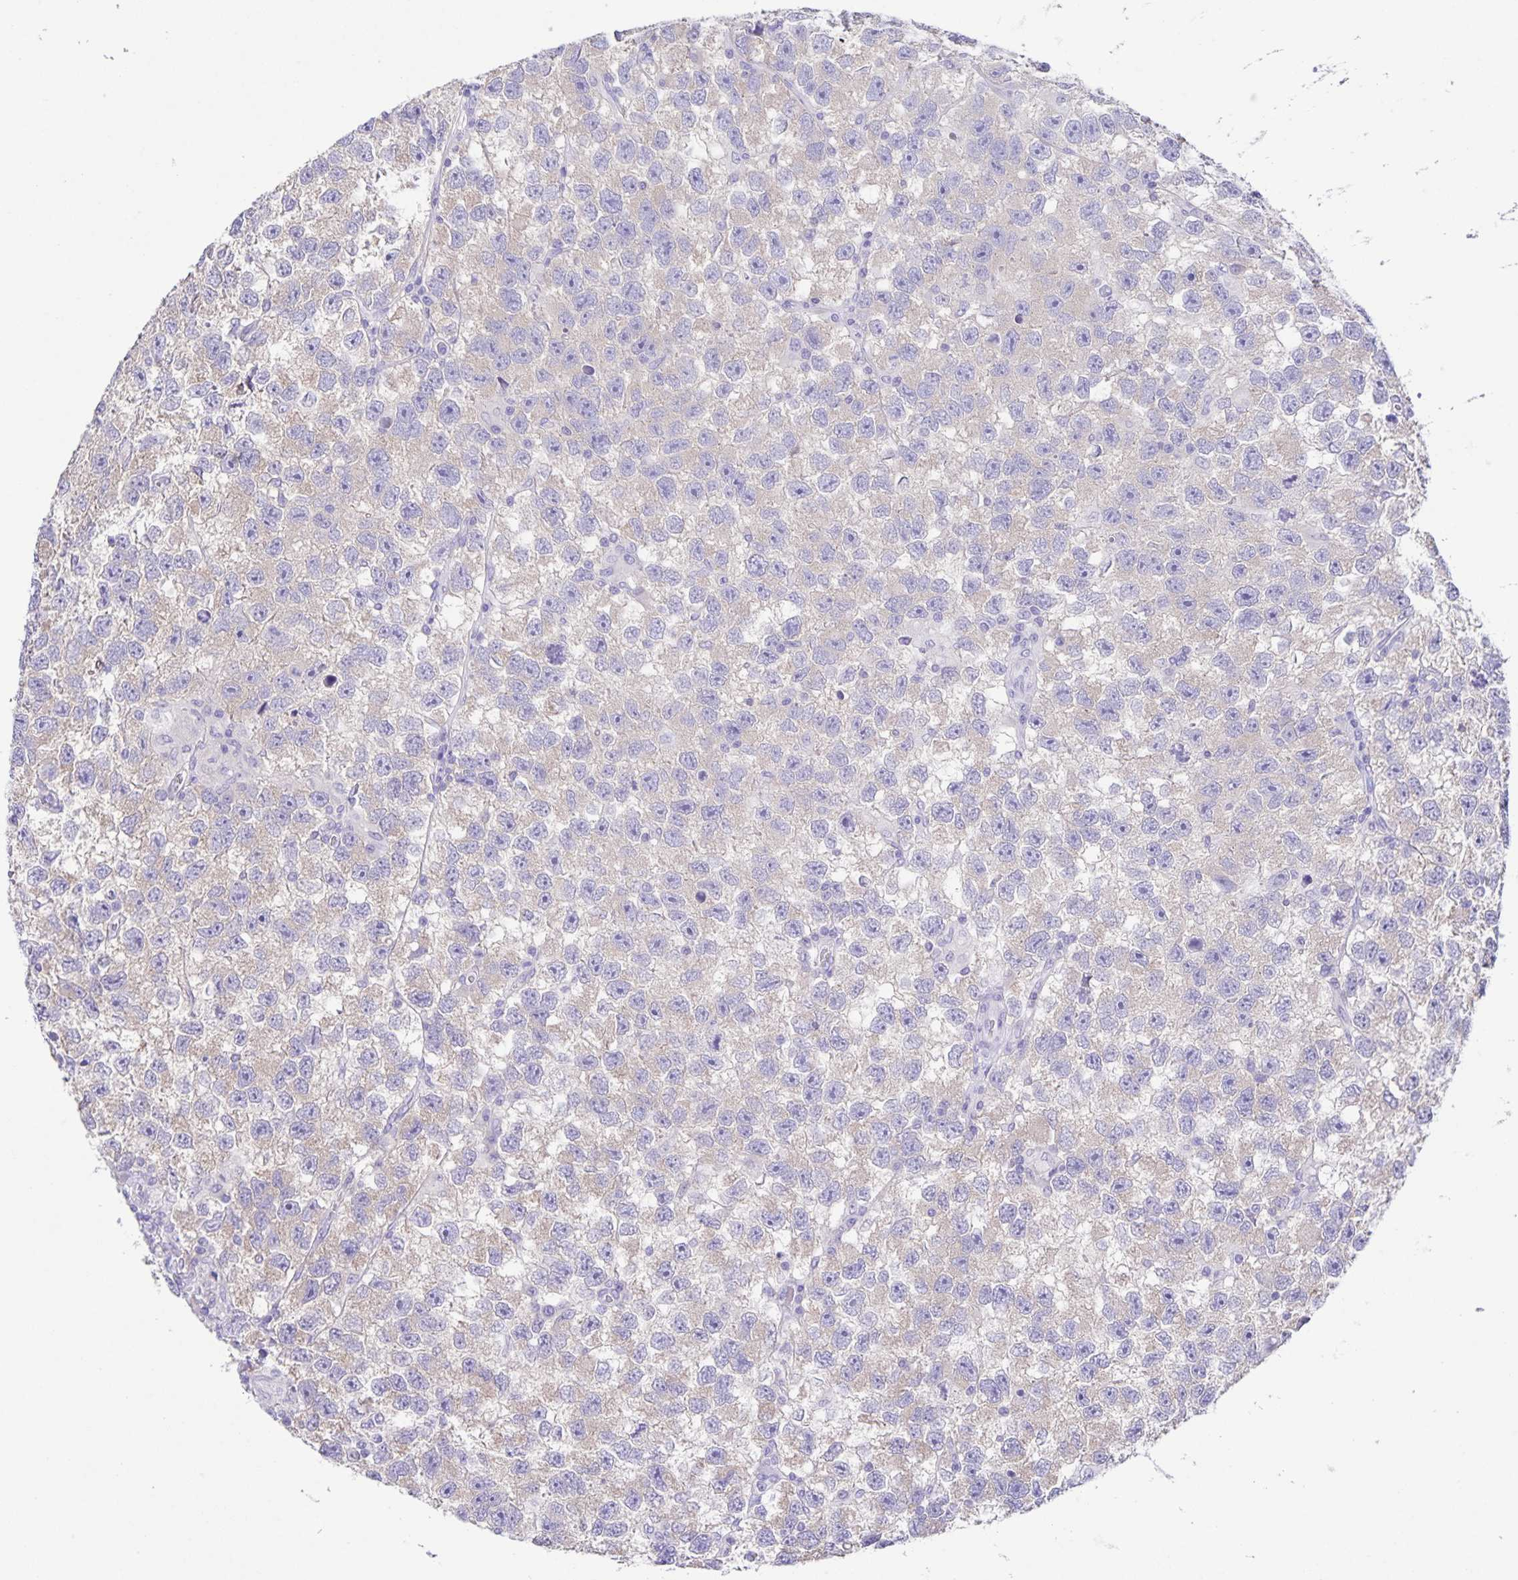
{"staining": {"intensity": "weak", "quantity": "25%-75%", "location": "cytoplasmic/membranous"}, "tissue": "testis cancer", "cell_type": "Tumor cells", "image_type": "cancer", "snomed": [{"axis": "morphology", "description": "Seminoma, NOS"}, {"axis": "topography", "description": "Testis"}], "caption": "Immunohistochemistry (IHC) photomicrograph of neoplastic tissue: human seminoma (testis) stained using immunohistochemistry (IHC) shows low levels of weak protein expression localized specifically in the cytoplasmic/membranous of tumor cells, appearing as a cytoplasmic/membranous brown color.", "gene": "CAPSL", "patient": {"sex": "male", "age": 26}}